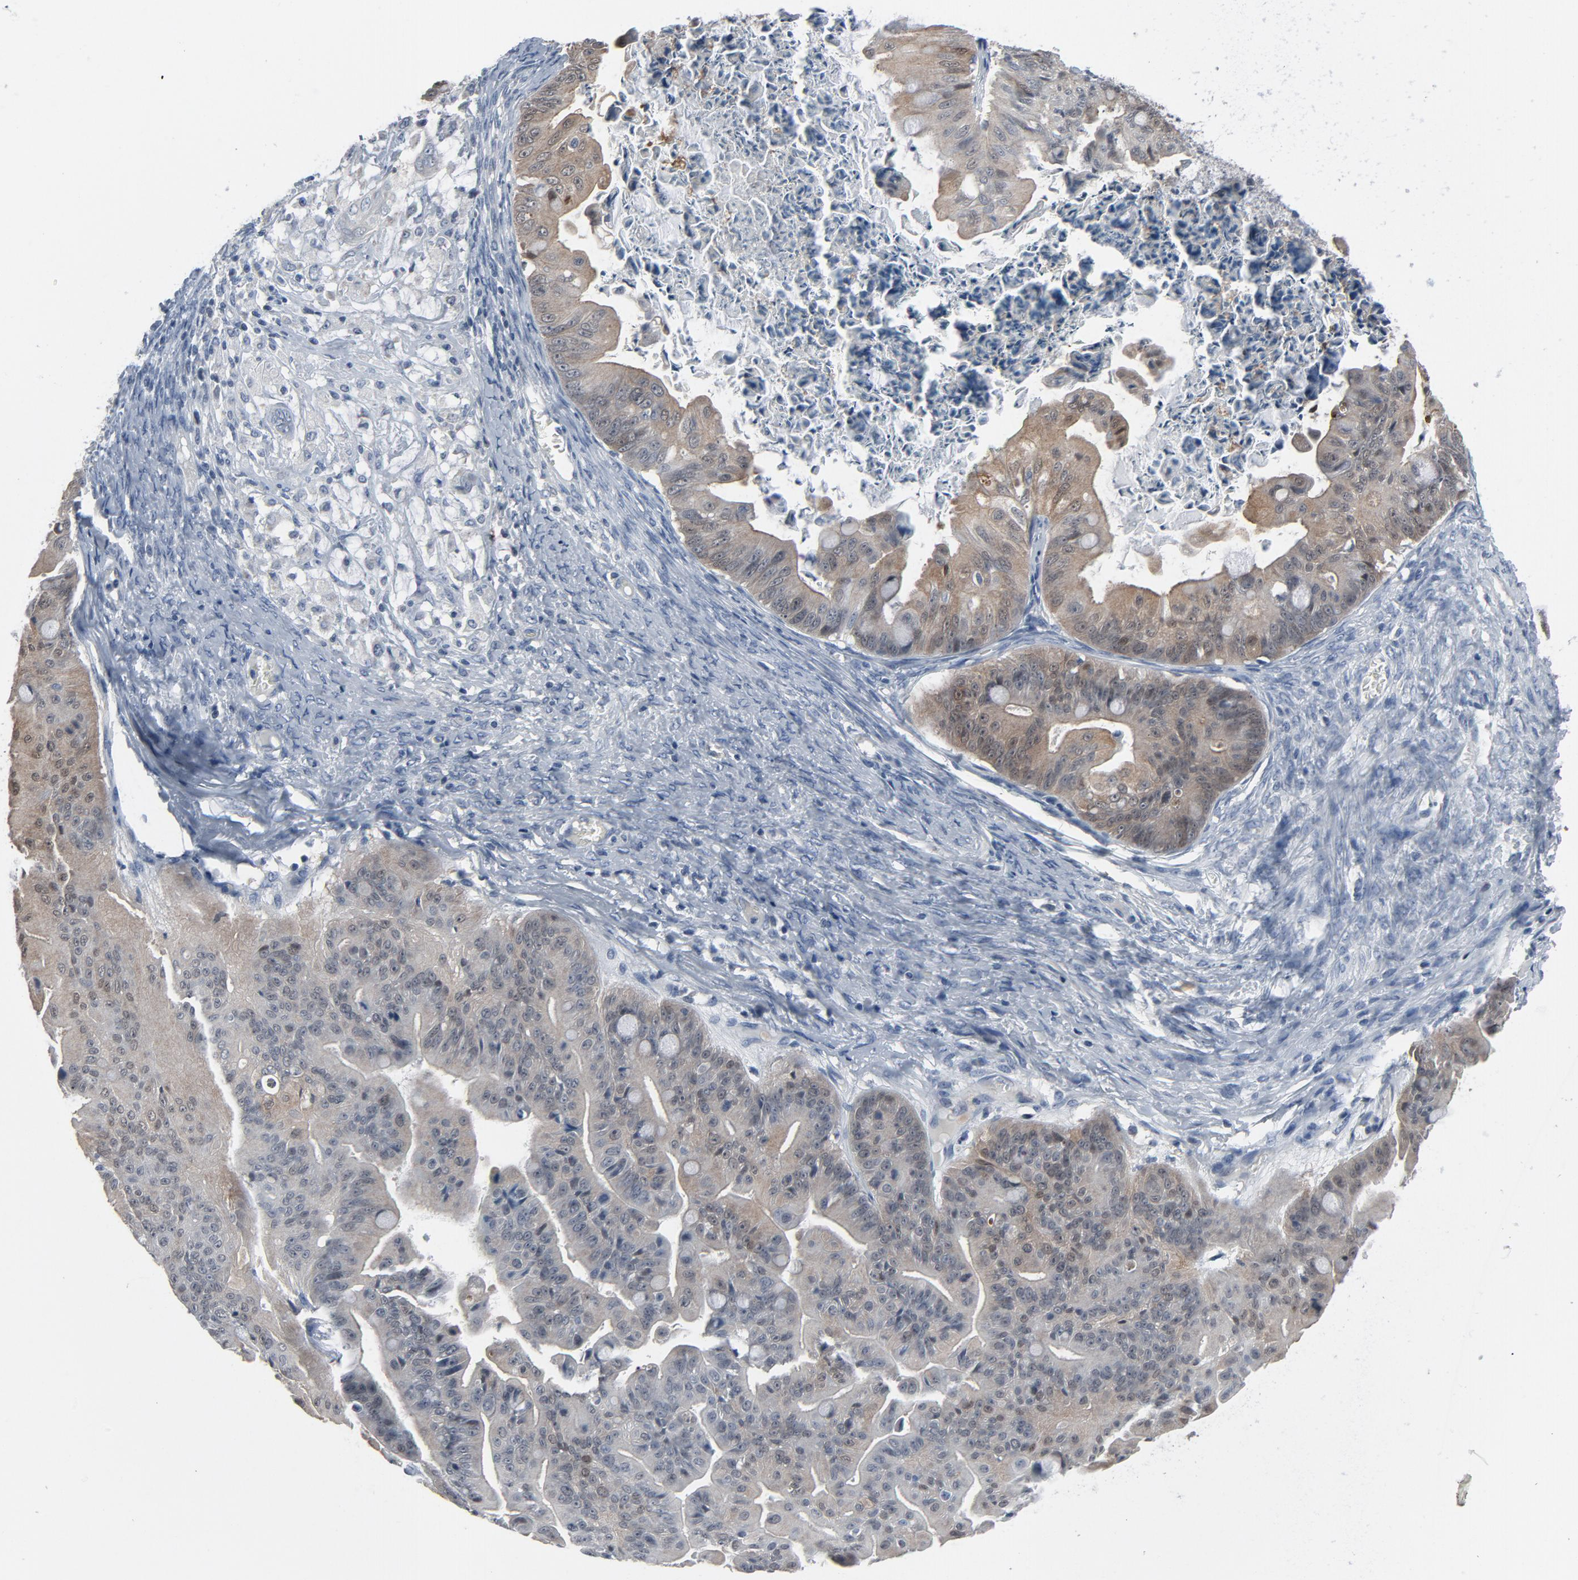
{"staining": {"intensity": "weak", "quantity": "25%-75%", "location": "cytoplasmic/membranous"}, "tissue": "ovarian cancer", "cell_type": "Tumor cells", "image_type": "cancer", "snomed": [{"axis": "morphology", "description": "Cystadenocarcinoma, mucinous, NOS"}, {"axis": "topography", "description": "Ovary"}], "caption": "Tumor cells display low levels of weak cytoplasmic/membranous staining in approximately 25%-75% of cells in mucinous cystadenocarcinoma (ovarian).", "gene": "GPX2", "patient": {"sex": "female", "age": 37}}